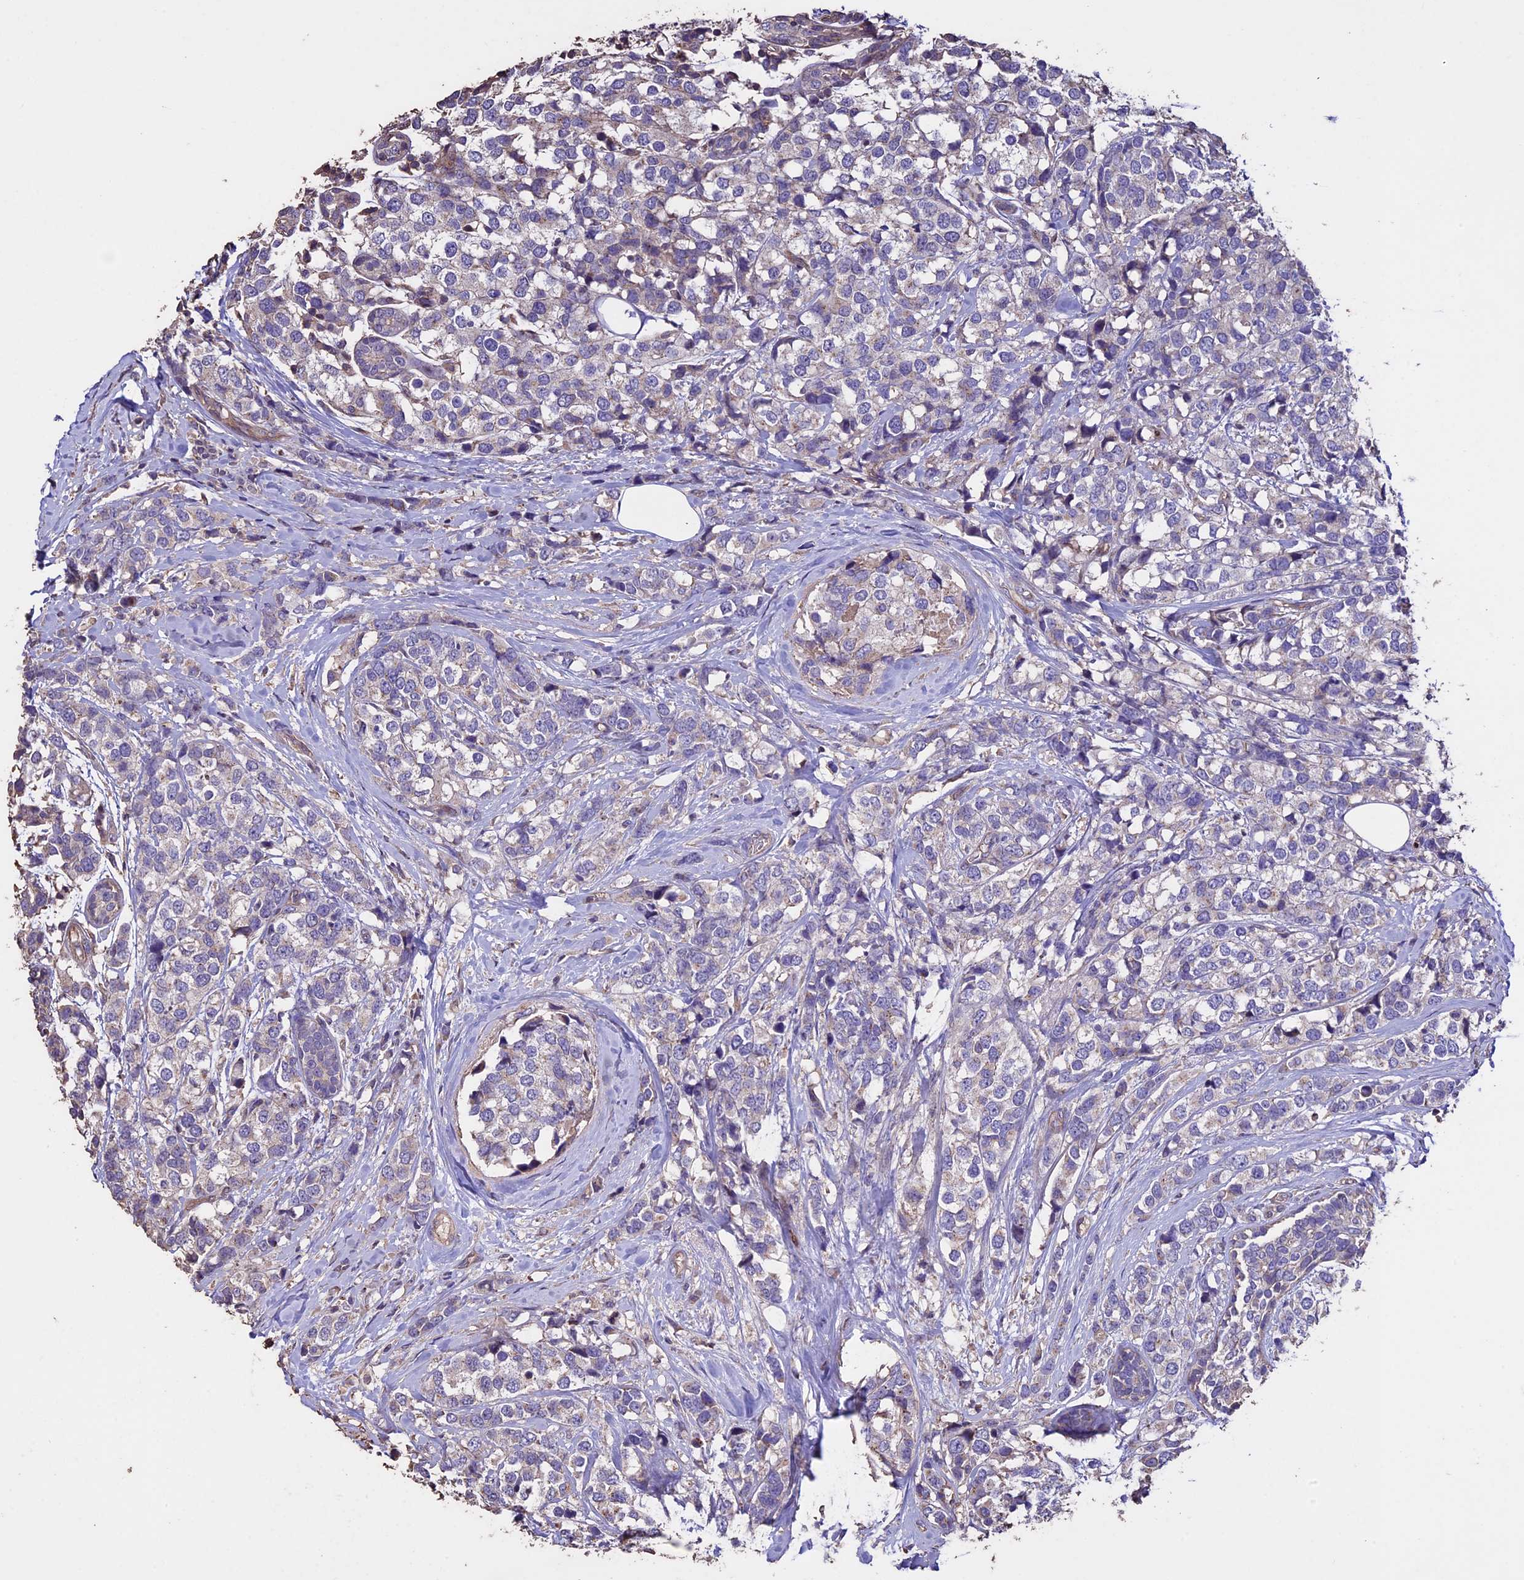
{"staining": {"intensity": "negative", "quantity": "none", "location": "none"}, "tissue": "breast cancer", "cell_type": "Tumor cells", "image_type": "cancer", "snomed": [{"axis": "morphology", "description": "Lobular carcinoma"}, {"axis": "topography", "description": "Breast"}], "caption": "An image of human lobular carcinoma (breast) is negative for staining in tumor cells. (Stains: DAB (3,3'-diaminobenzidine) IHC with hematoxylin counter stain, Microscopy: brightfield microscopy at high magnification).", "gene": "USB1", "patient": {"sex": "female", "age": 59}}